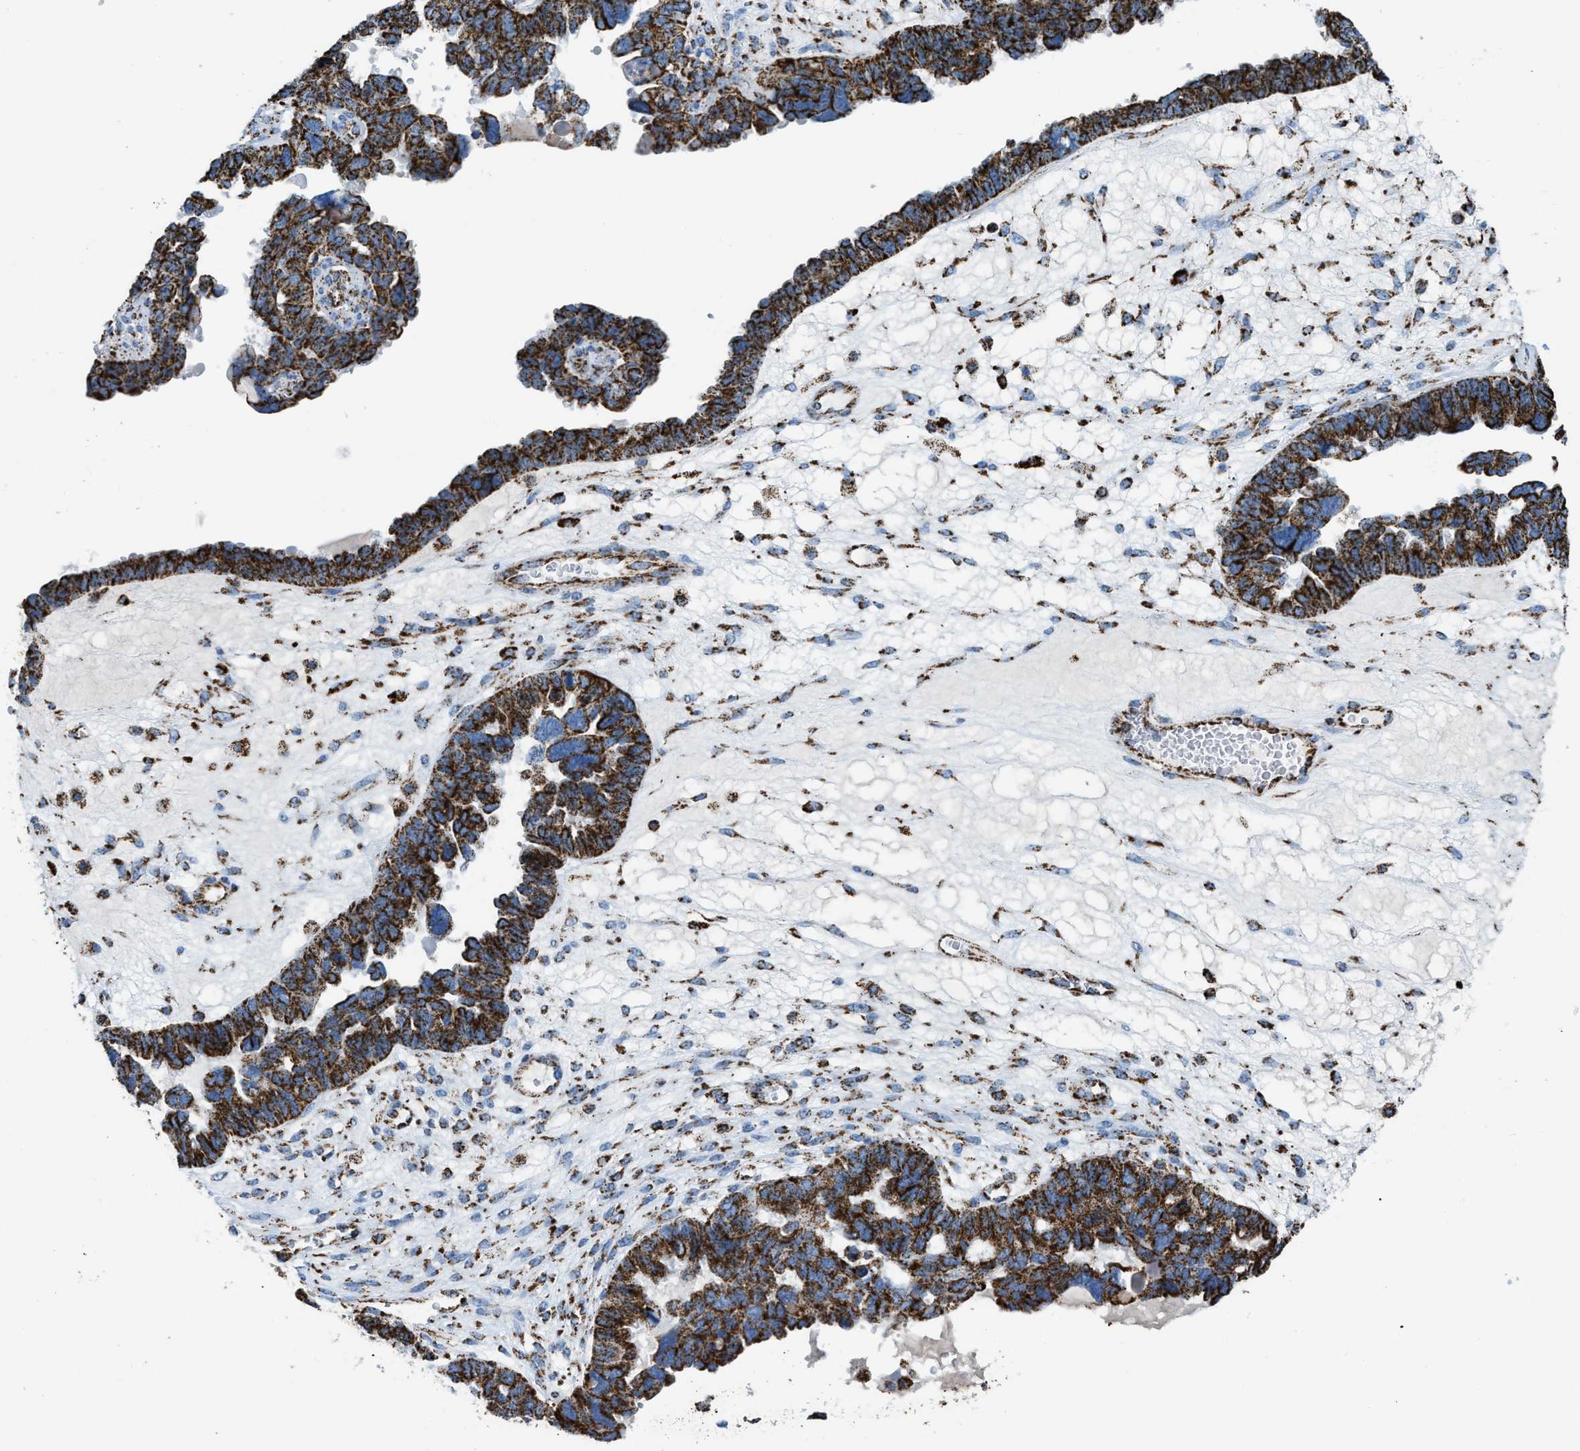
{"staining": {"intensity": "strong", "quantity": ">75%", "location": "cytoplasmic/membranous"}, "tissue": "ovarian cancer", "cell_type": "Tumor cells", "image_type": "cancer", "snomed": [{"axis": "morphology", "description": "Cystadenocarcinoma, serous, NOS"}, {"axis": "topography", "description": "Ovary"}], "caption": "Brown immunohistochemical staining in ovarian cancer (serous cystadenocarcinoma) demonstrates strong cytoplasmic/membranous positivity in approximately >75% of tumor cells.", "gene": "ETFB", "patient": {"sex": "female", "age": 79}}